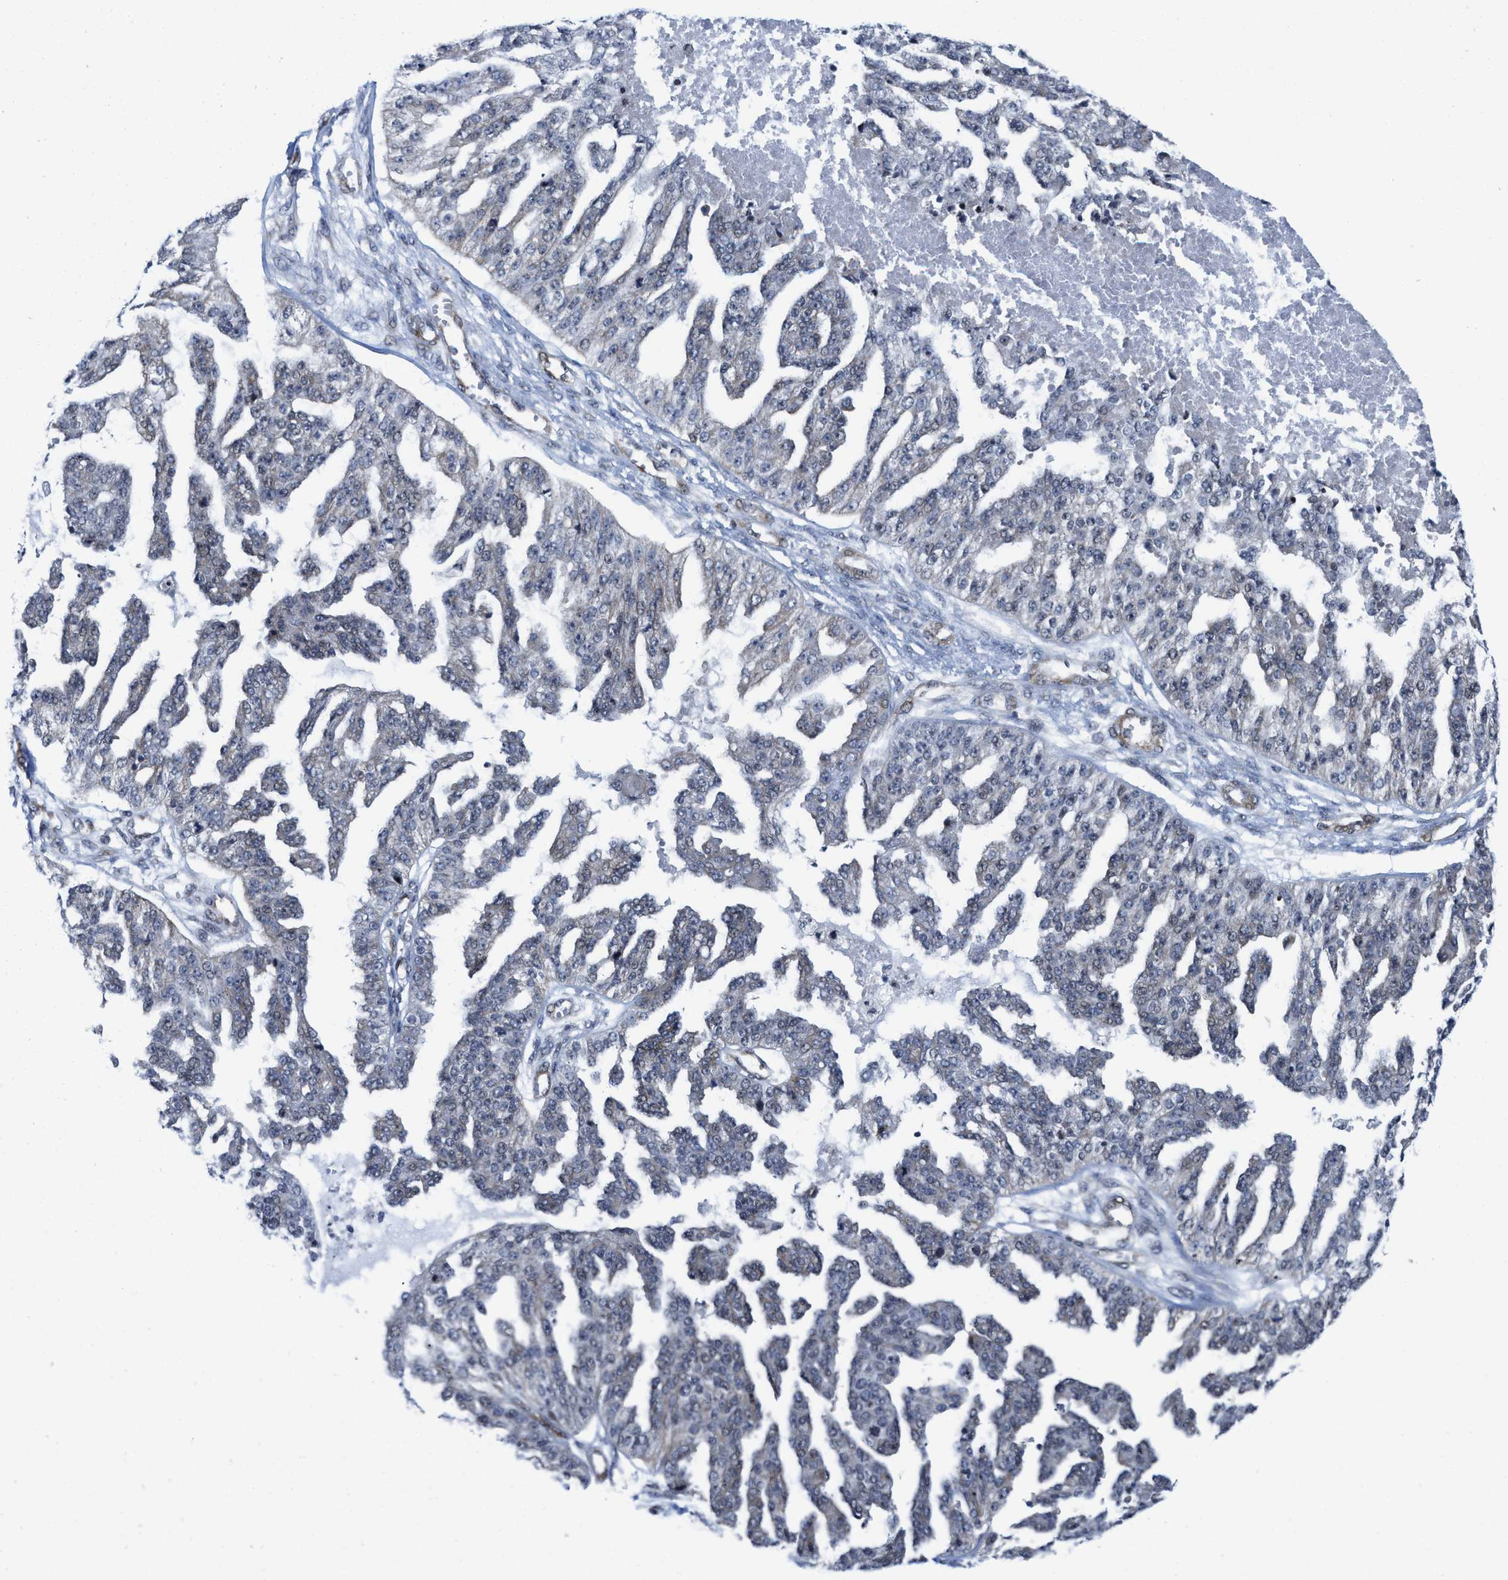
{"staining": {"intensity": "negative", "quantity": "none", "location": "none"}, "tissue": "ovarian cancer", "cell_type": "Tumor cells", "image_type": "cancer", "snomed": [{"axis": "morphology", "description": "Cystadenocarcinoma, serous, NOS"}, {"axis": "topography", "description": "Ovary"}], "caption": "DAB immunohistochemical staining of human ovarian cancer demonstrates no significant expression in tumor cells.", "gene": "TGFB1I1", "patient": {"sex": "female", "age": 58}}